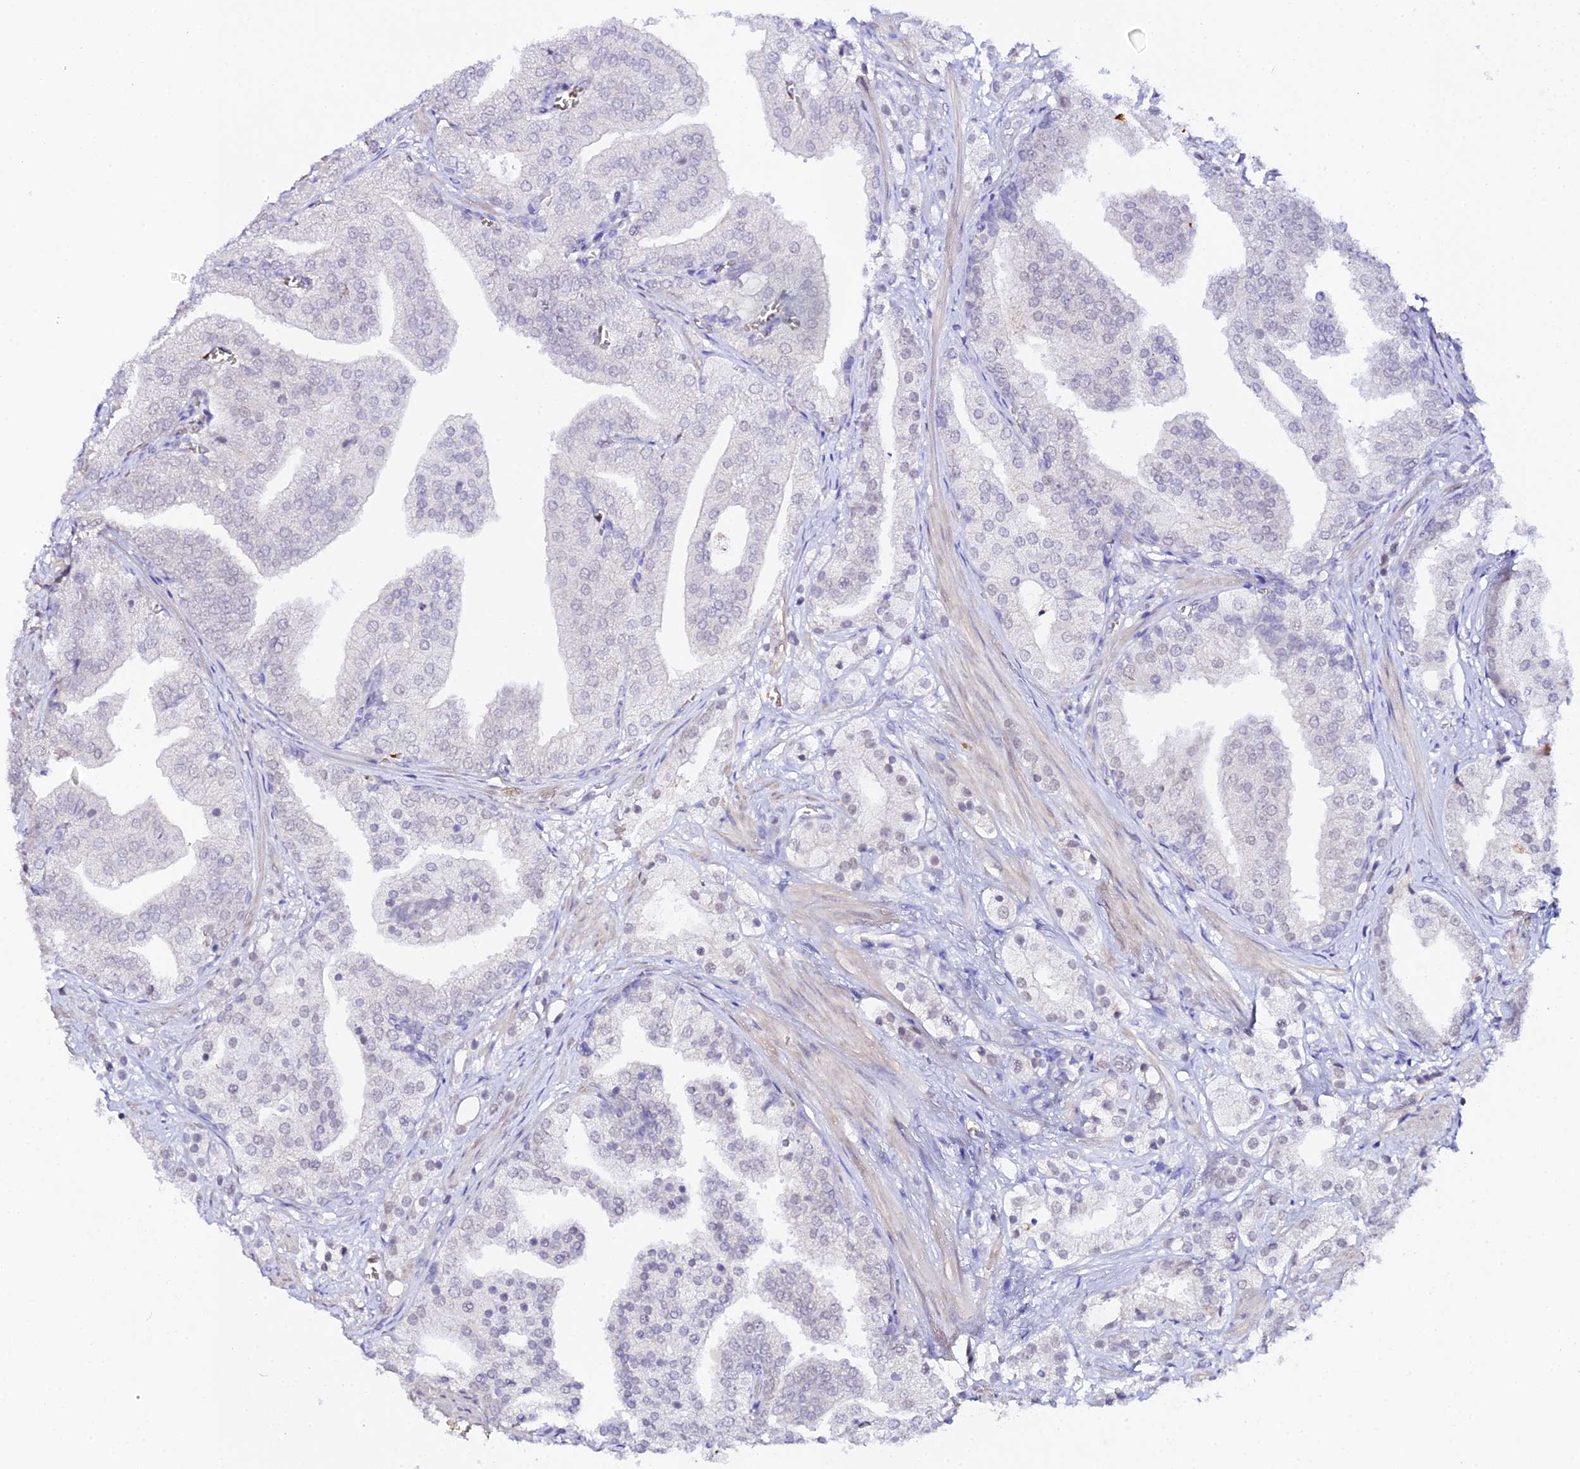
{"staining": {"intensity": "negative", "quantity": "none", "location": "none"}, "tissue": "prostate cancer", "cell_type": "Tumor cells", "image_type": "cancer", "snomed": [{"axis": "morphology", "description": "Adenocarcinoma, High grade"}, {"axis": "topography", "description": "Prostate"}], "caption": "Immunohistochemistry (IHC) photomicrograph of human prostate high-grade adenocarcinoma stained for a protein (brown), which shows no staining in tumor cells. (DAB (3,3'-diaminobenzidine) immunohistochemistry, high magnification).", "gene": "CFAP45", "patient": {"sex": "male", "age": 50}}